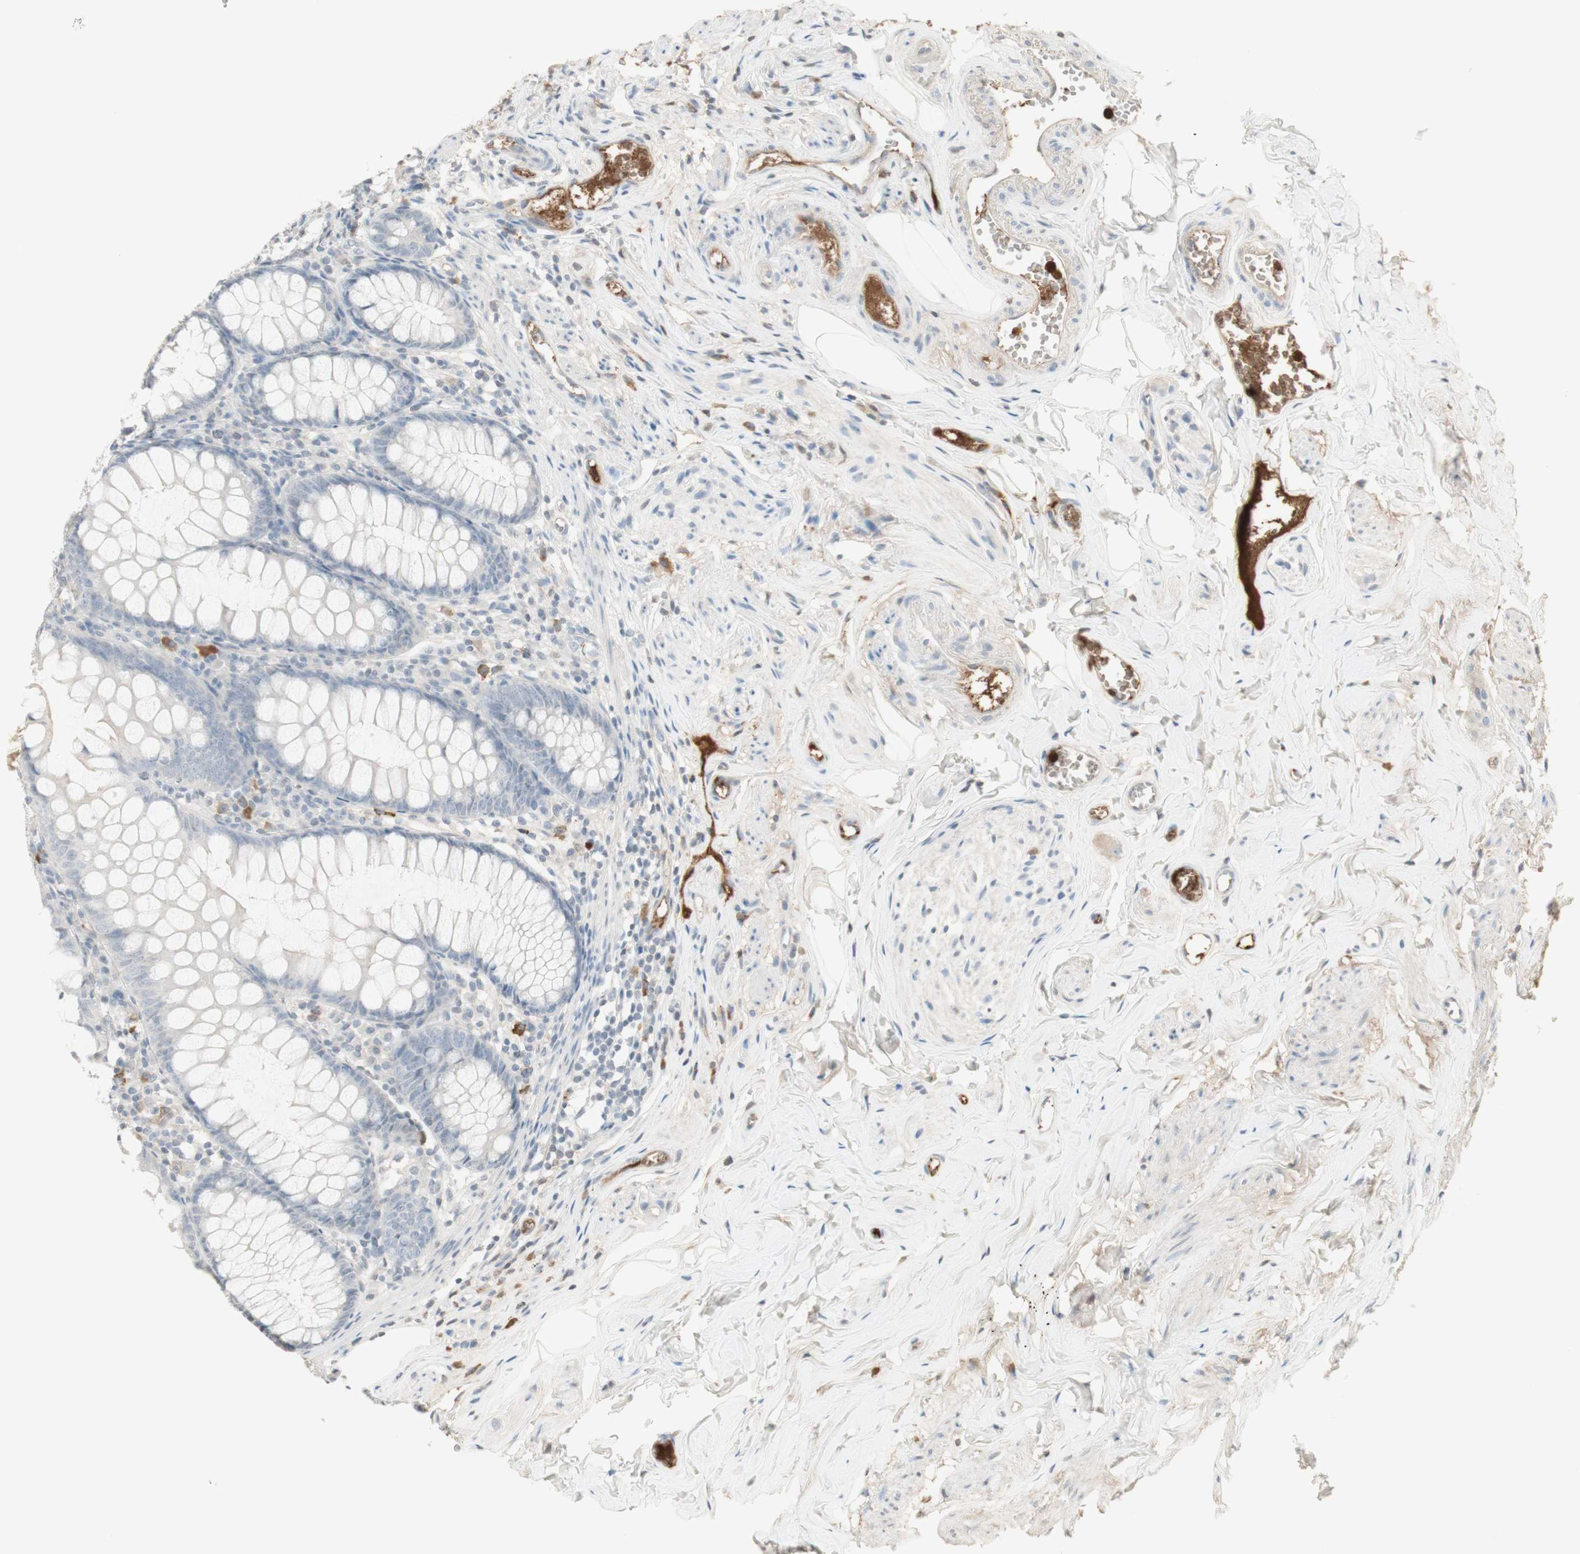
{"staining": {"intensity": "weak", "quantity": "<25%", "location": "cytoplasmic/membranous"}, "tissue": "appendix", "cell_type": "Glandular cells", "image_type": "normal", "snomed": [{"axis": "morphology", "description": "Normal tissue, NOS"}, {"axis": "topography", "description": "Appendix"}], "caption": "Human appendix stained for a protein using IHC displays no expression in glandular cells.", "gene": "NID1", "patient": {"sex": "female", "age": 77}}